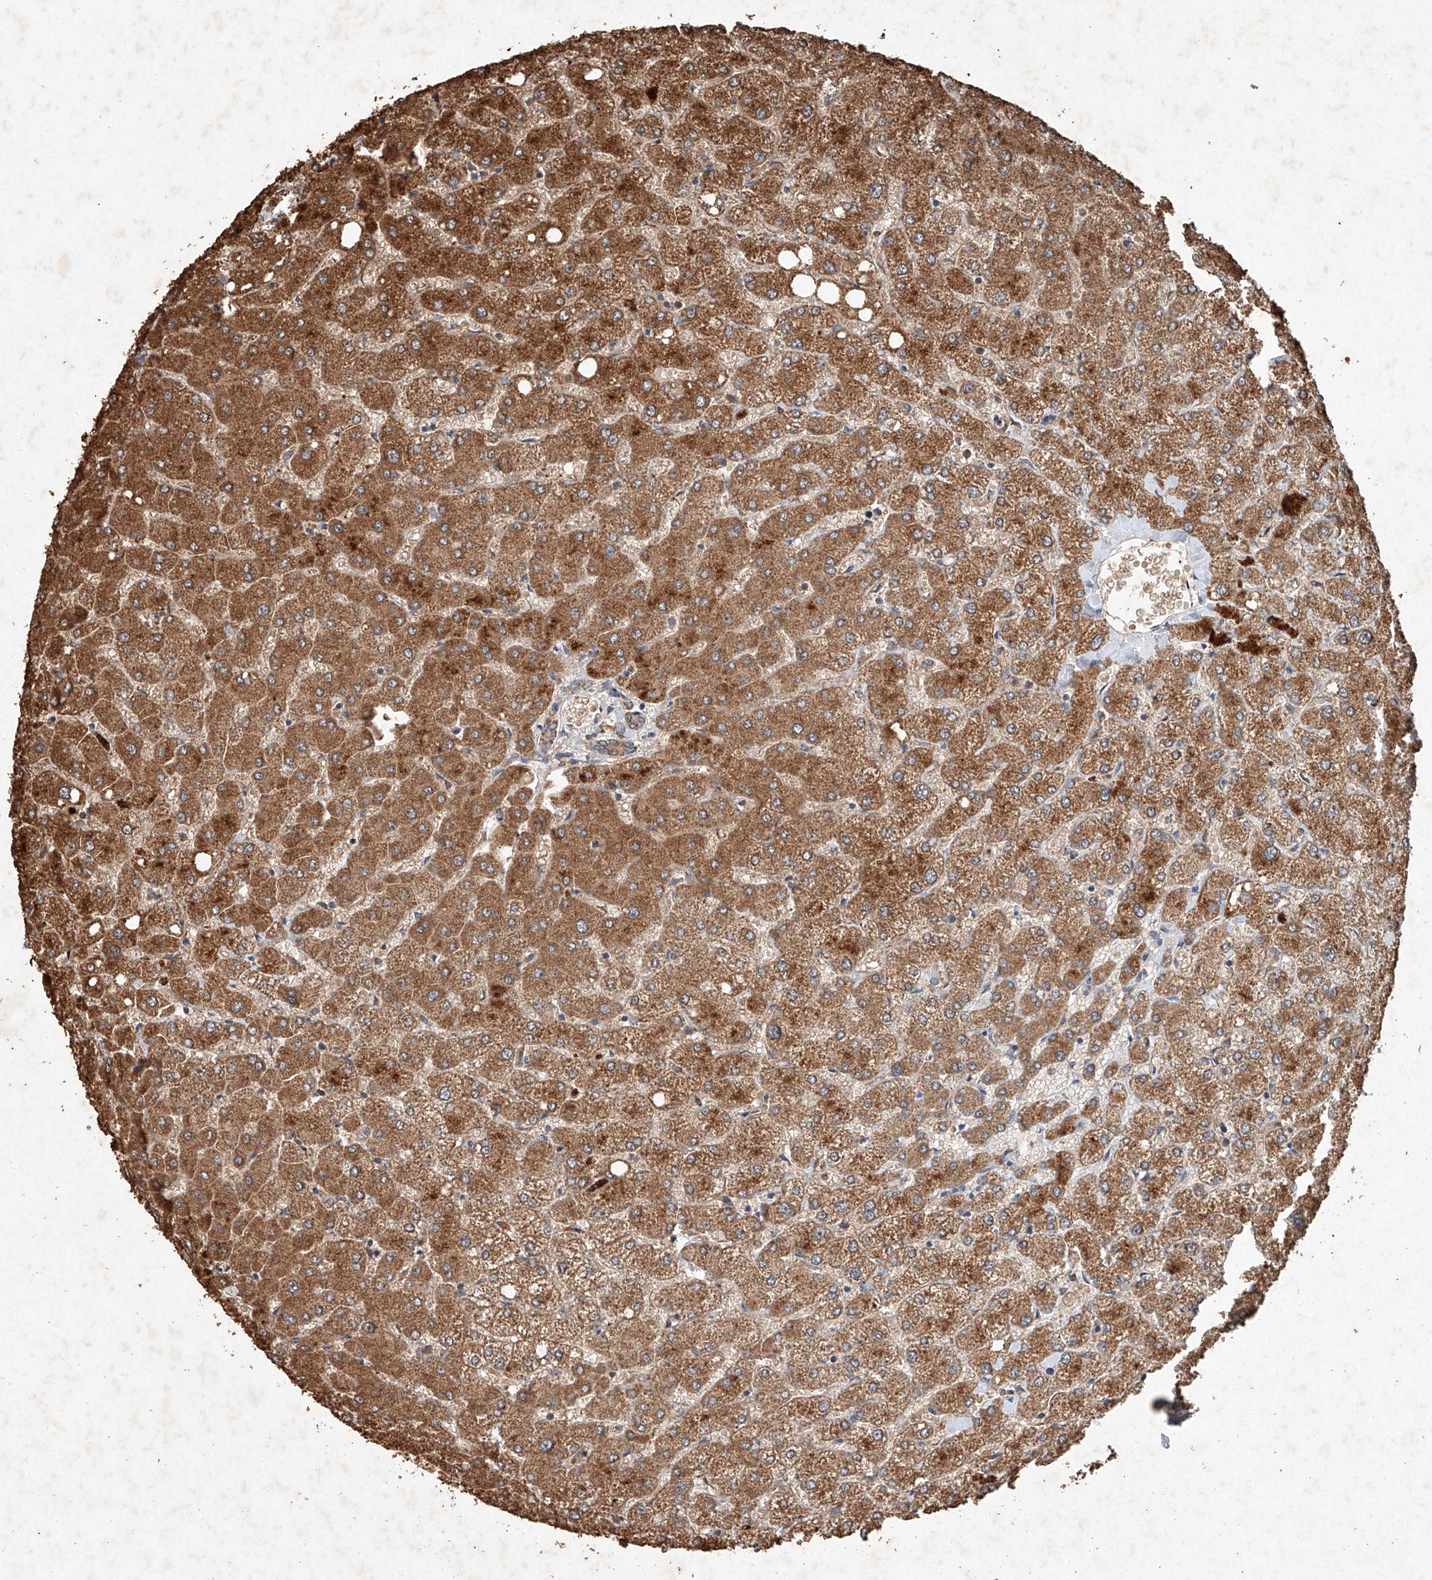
{"staining": {"intensity": "moderate", "quantity": ">75%", "location": "cytoplasmic/membranous"}, "tissue": "liver", "cell_type": "Cholangiocytes", "image_type": "normal", "snomed": [{"axis": "morphology", "description": "Normal tissue, NOS"}, {"axis": "topography", "description": "Liver"}], "caption": "Unremarkable liver exhibits moderate cytoplasmic/membranous expression in approximately >75% of cholangiocytes, visualized by immunohistochemistry. The protein of interest is shown in brown color, while the nuclei are stained blue.", "gene": "STK3", "patient": {"sex": "female", "age": 54}}